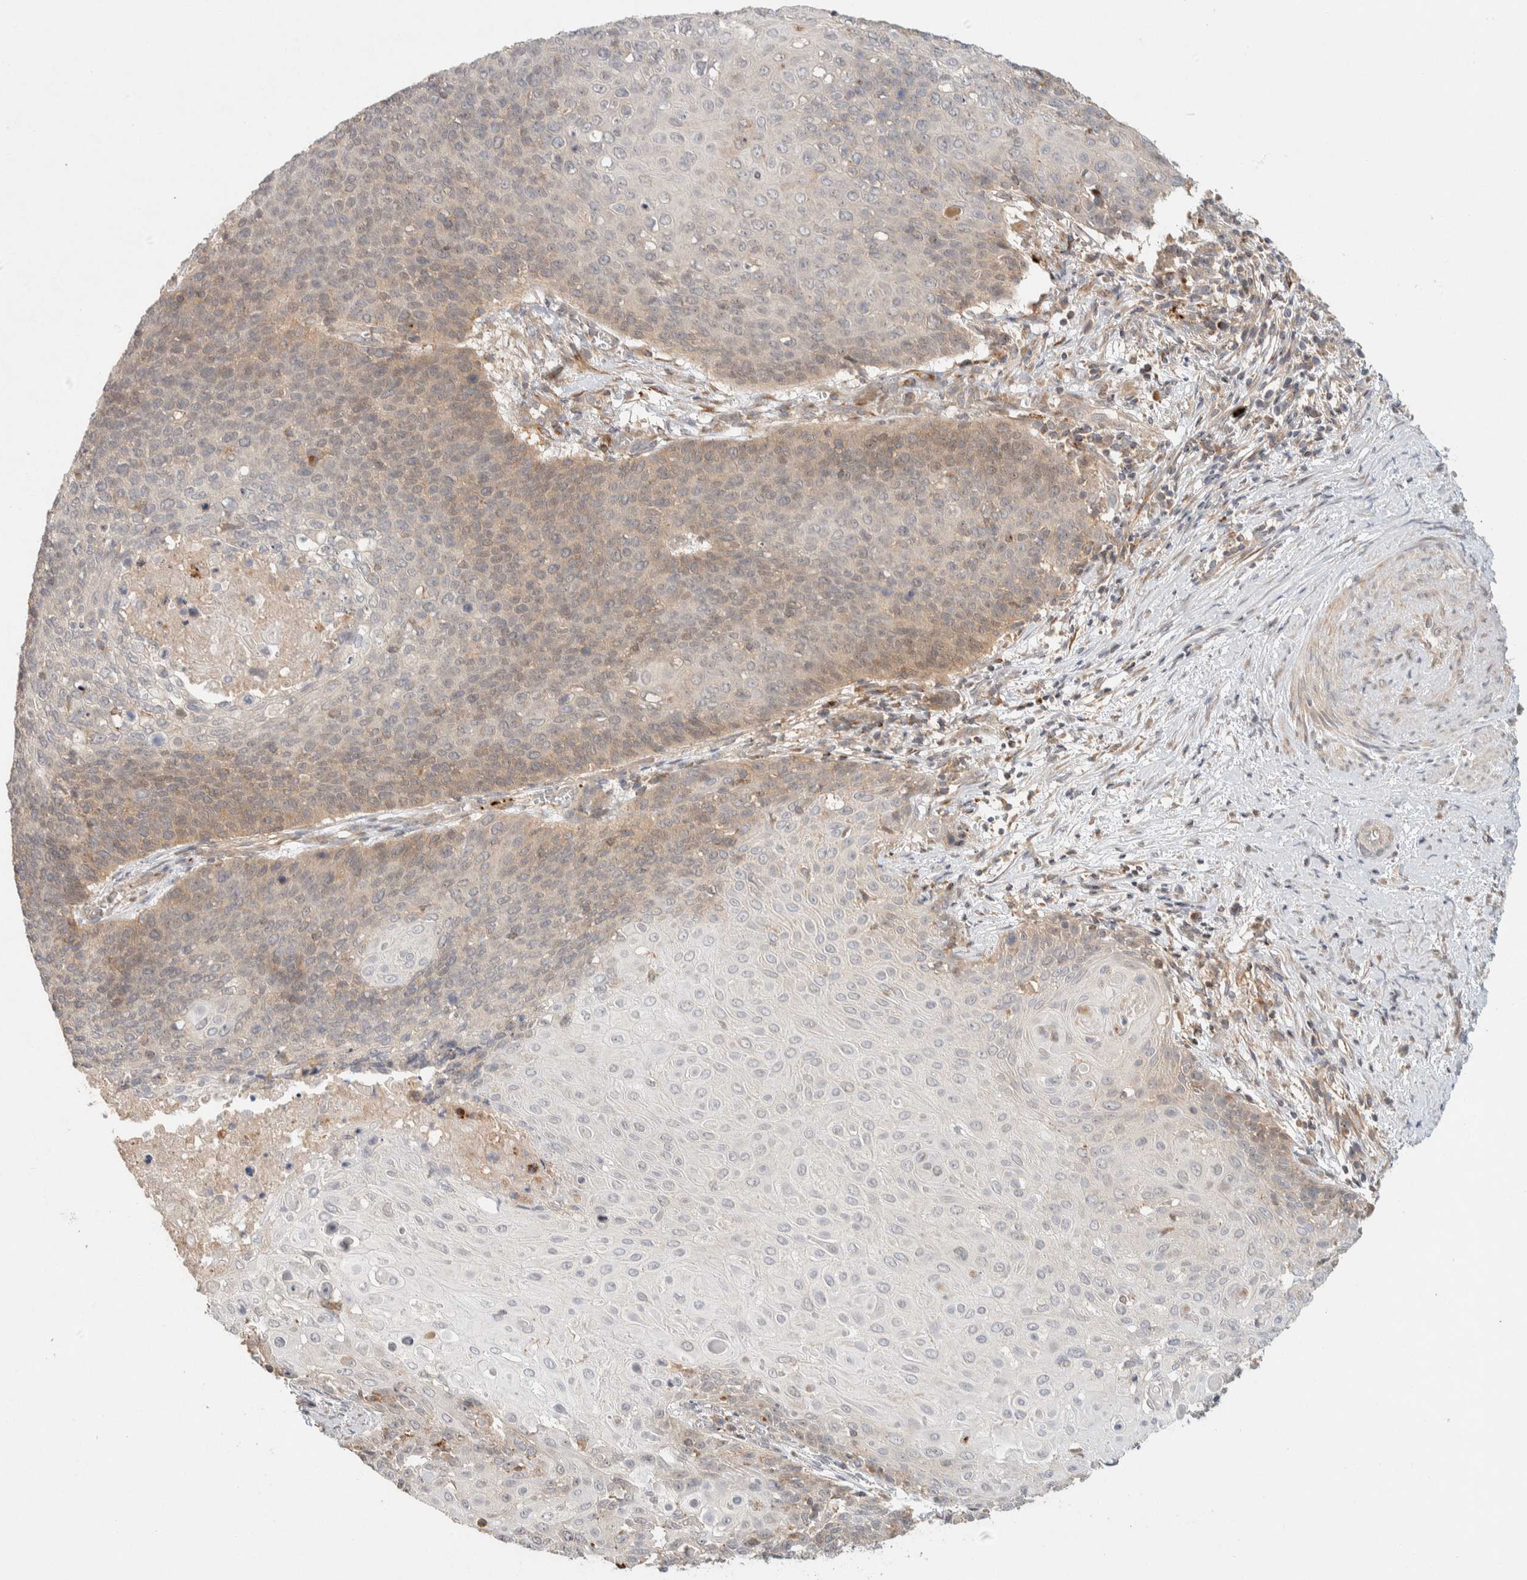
{"staining": {"intensity": "weak", "quantity": "25%-75%", "location": "cytoplasmic/membranous"}, "tissue": "cervical cancer", "cell_type": "Tumor cells", "image_type": "cancer", "snomed": [{"axis": "morphology", "description": "Squamous cell carcinoma, NOS"}, {"axis": "topography", "description": "Cervix"}], "caption": "Immunohistochemistry histopathology image of neoplastic tissue: human cervical cancer (squamous cell carcinoma) stained using immunohistochemistry (IHC) demonstrates low levels of weak protein expression localized specifically in the cytoplasmic/membranous of tumor cells, appearing as a cytoplasmic/membranous brown color.", "gene": "KIF9", "patient": {"sex": "female", "age": 39}}